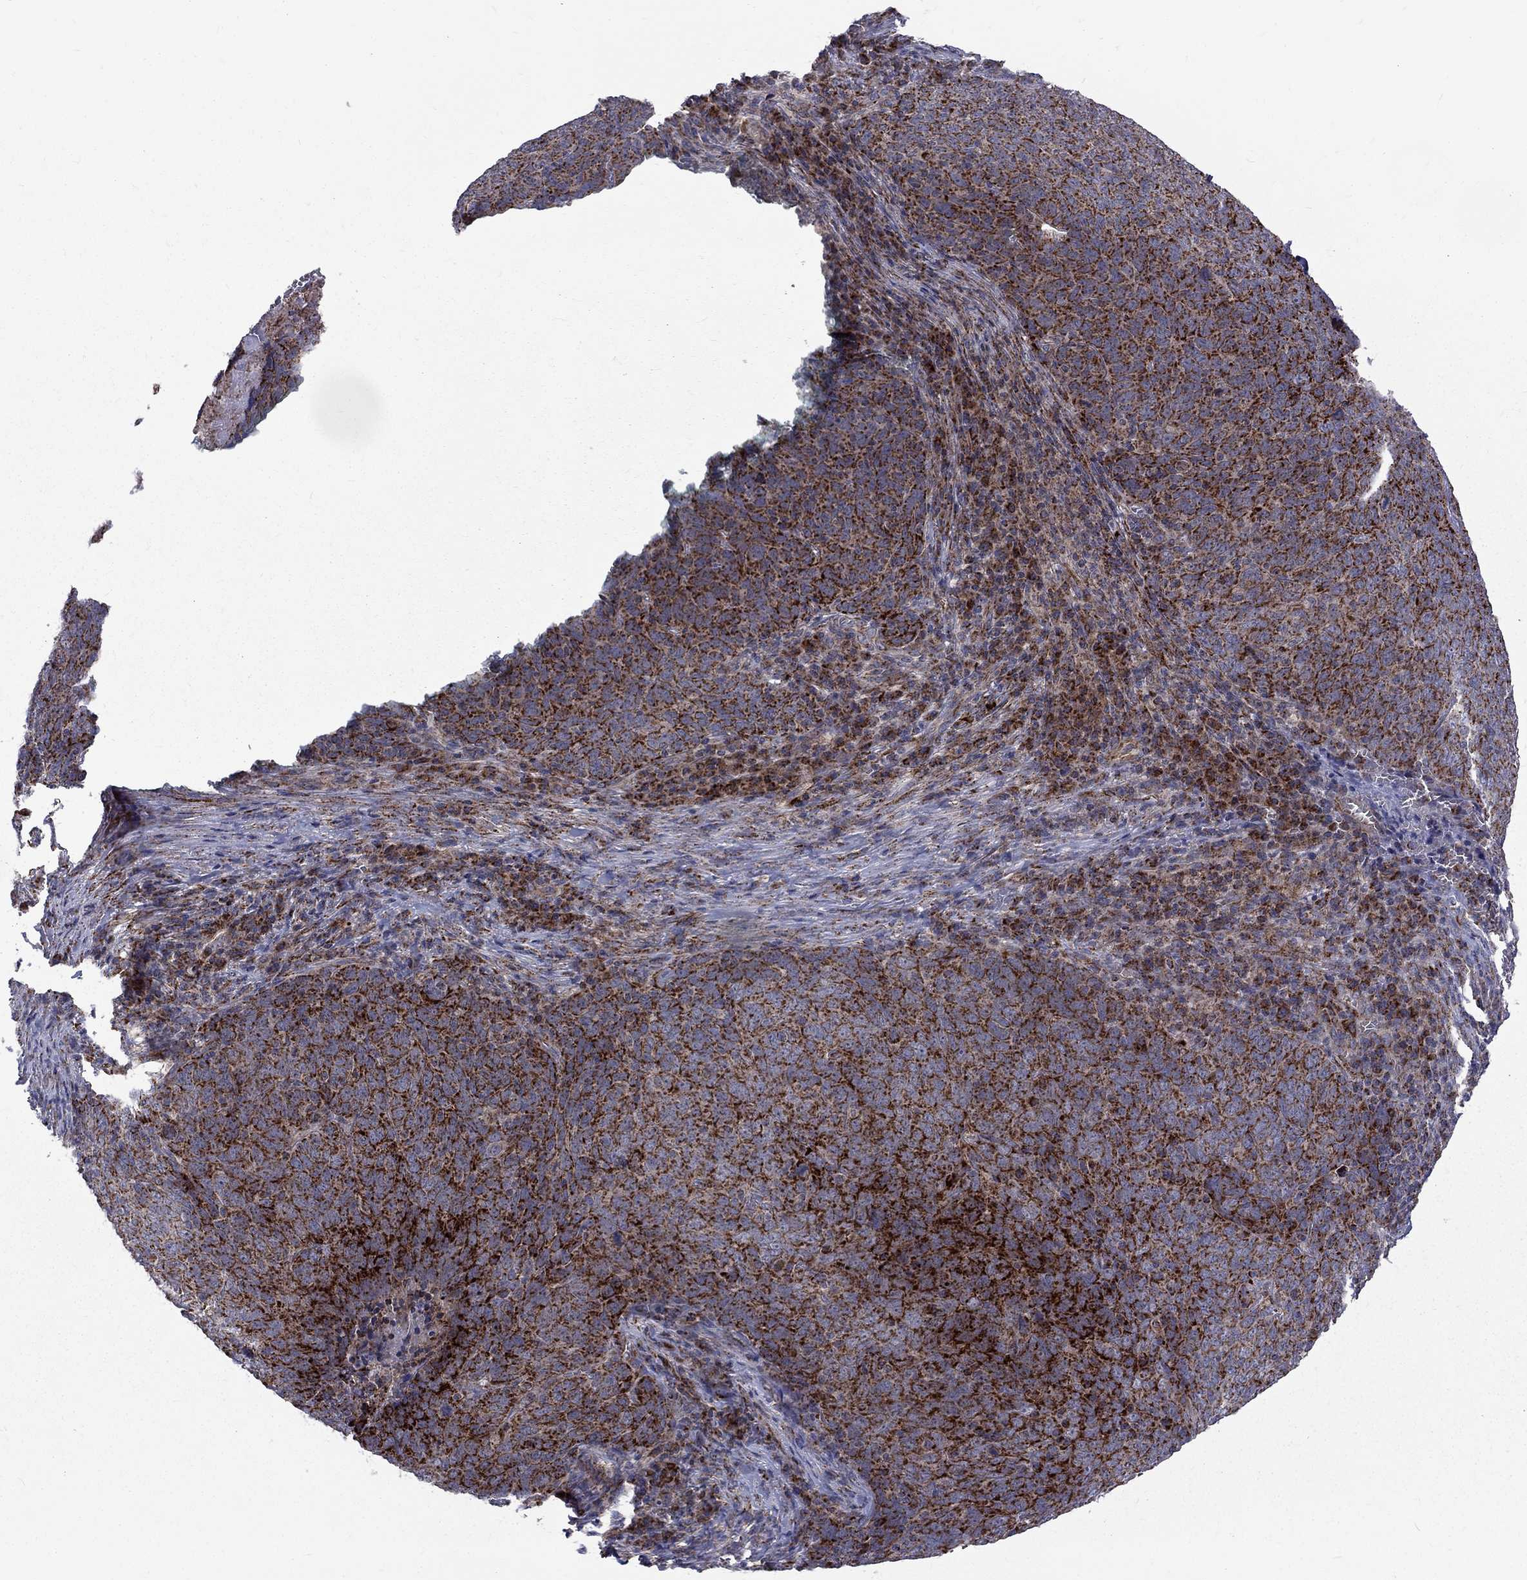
{"staining": {"intensity": "strong", "quantity": ">75%", "location": "cytoplasmic/membranous"}, "tissue": "skin cancer", "cell_type": "Tumor cells", "image_type": "cancer", "snomed": [{"axis": "morphology", "description": "Squamous cell carcinoma, NOS"}, {"axis": "topography", "description": "Skin"}, {"axis": "topography", "description": "Anal"}], "caption": "Tumor cells display strong cytoplasmic/membranous expression in approximately >75% of cells in squamous cell carcinoma (skin).", "gene": "ALDH1B1", "patient": {"sex": "female", "age": 51}}